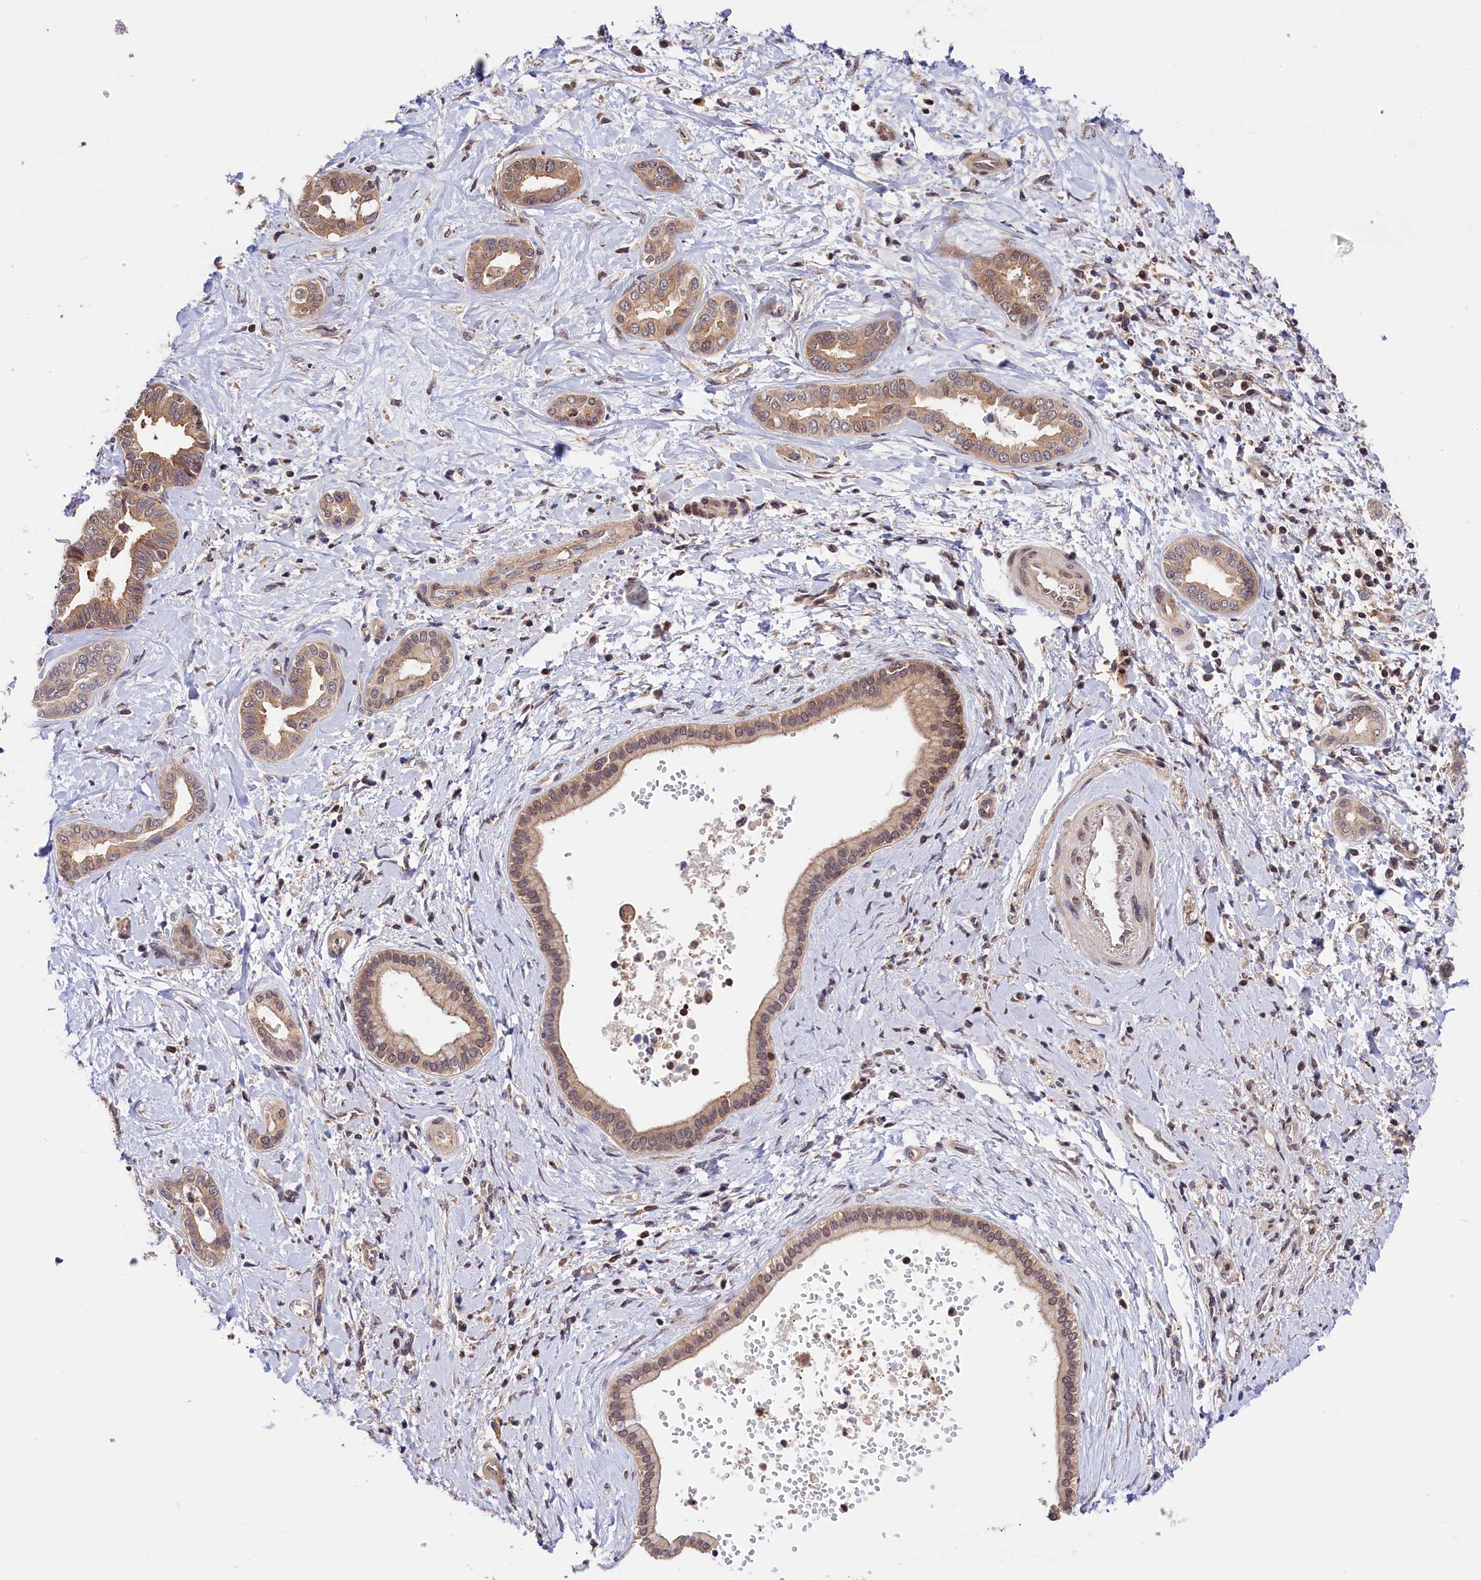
{"staining": {"intensity": "weak", "quantity": "25%-75%", "location": "cytoplasmic/membranous"}, "tissue": "liver cancer", "cell_type": "Tumor cells", "image_type": "cancer", "snomed": [{"axis": "morphology", "description": "Cholangiocarcinoma"}, {"axis": "topography", "description": "Liver"}], "caption": "Human liver cancer (cholangiocarcinoma) stained with a protein marker reveals weak staining in tumor cells.", "gene": "CHORDC1", "patient": {"sex": "female", "age": 77}}